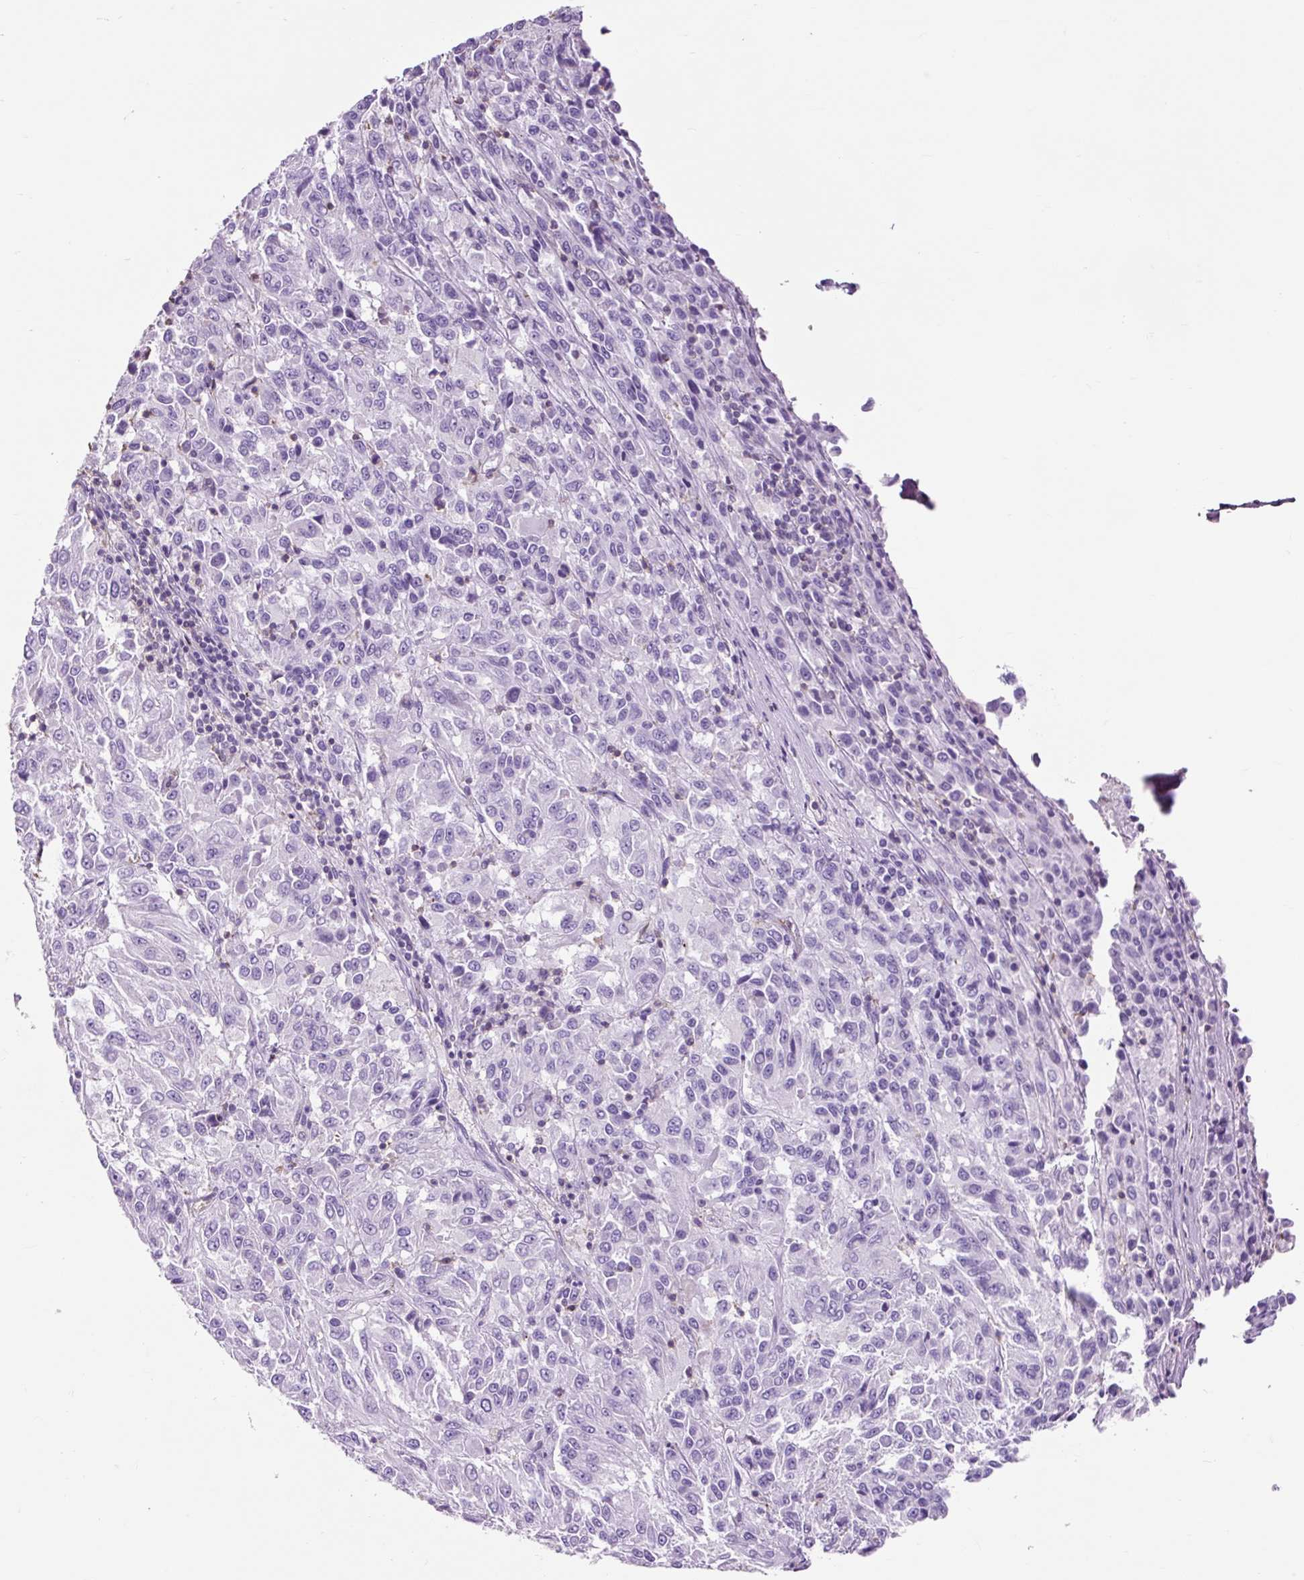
{"staining": {"intensity": "negative", "quantity": "none", "location": "none"}, "tissue": "melanoma", "cell_type": "Tumor cells", "image_type": "cancer", "snomed": [{"axis": "morphology", "description": "Malignant melanoma, Metastatic site"}, {"axis": "topography", "description": "Lung"}], "caption": "Histopathology image shows no protein expression in tumor cells of melanoma tissue.", "gene": "OR10A7", "patient": {"sex": "male", "age": 64}}